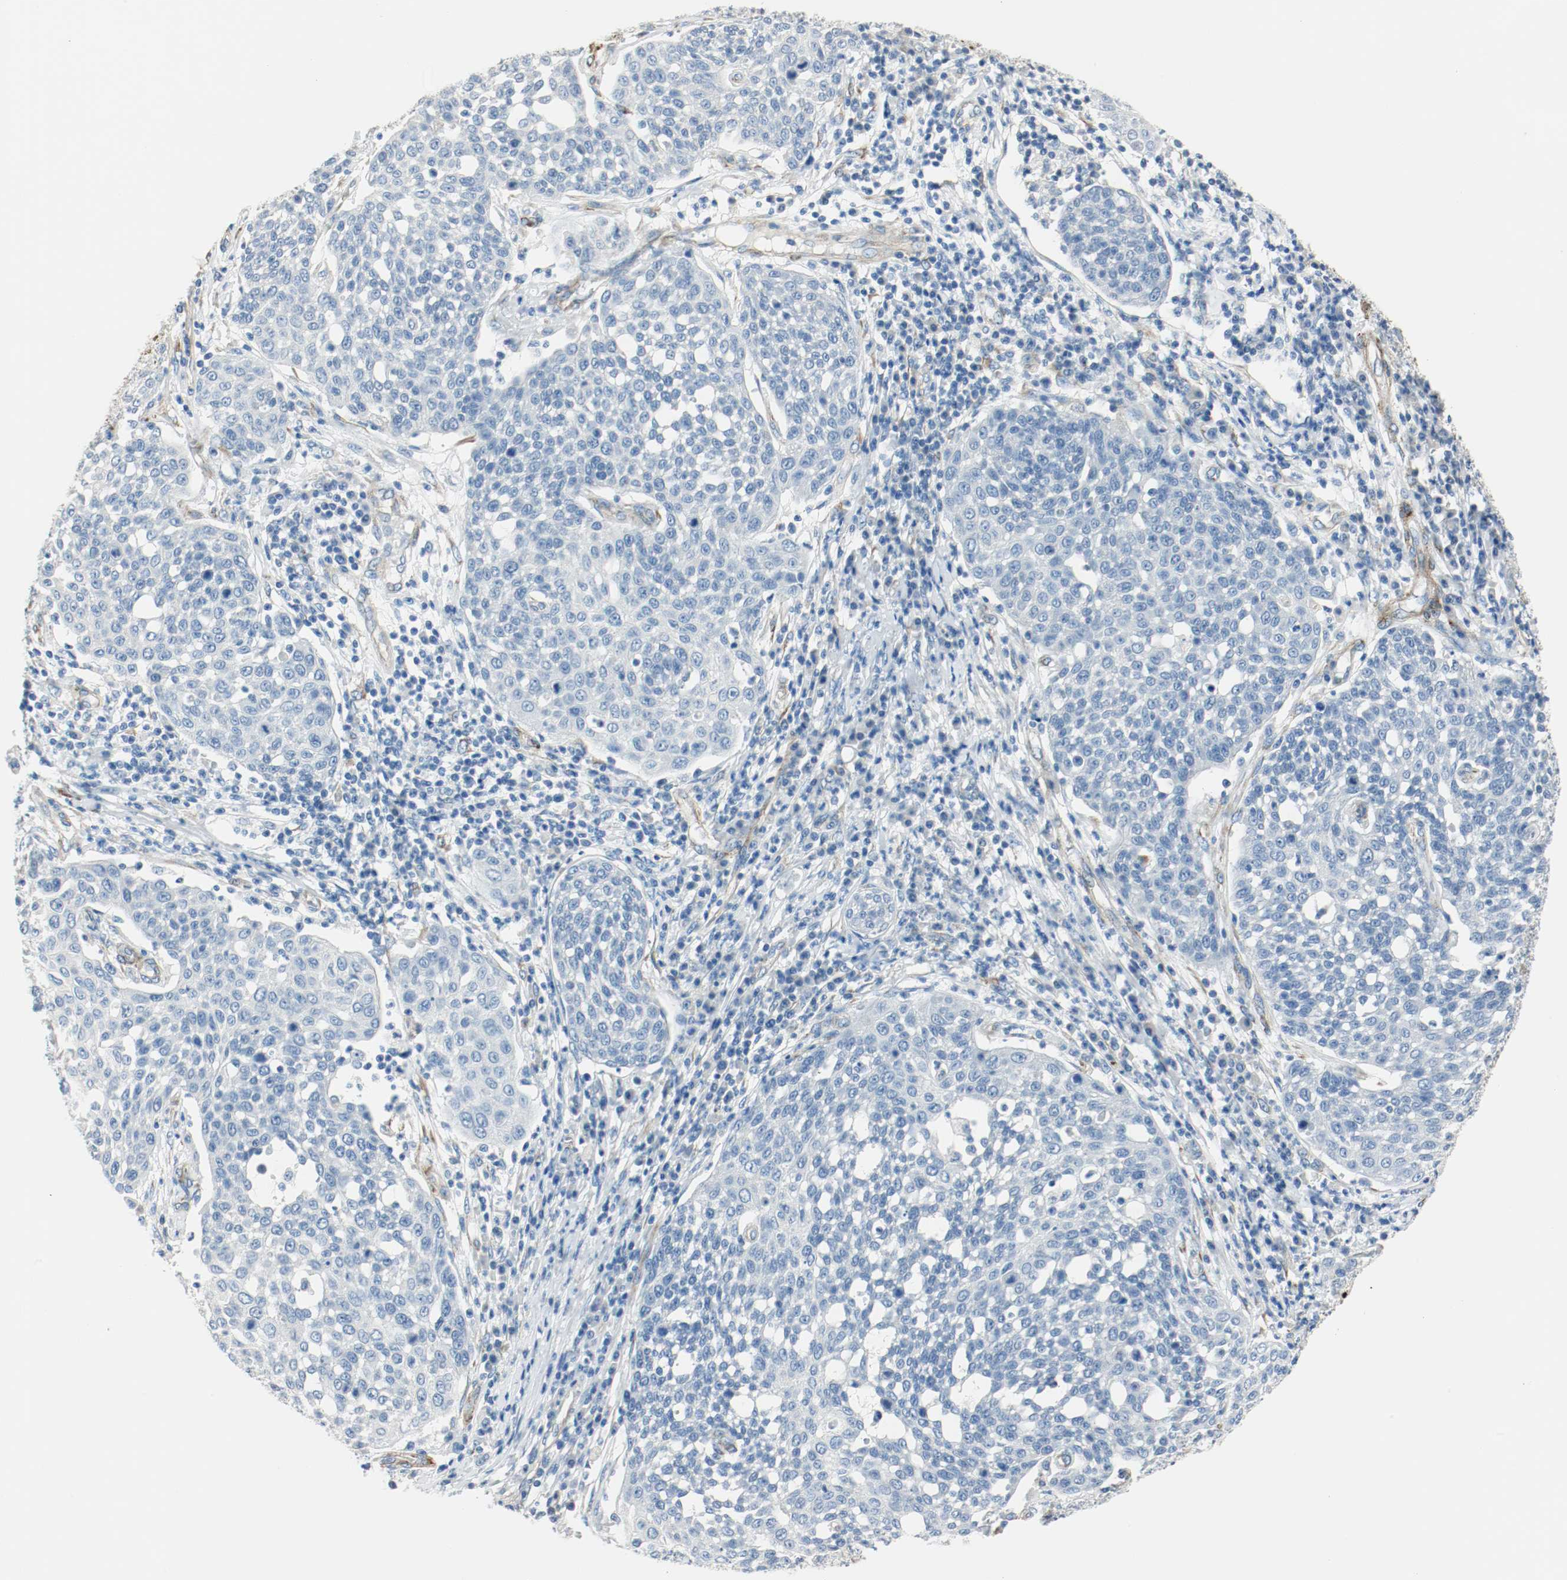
{"staining": {"intensity": "negative", "quantity": "none", "location": "none"}, "tissue": "cervical cancer", "cell_type": "Tumor cells", "image_type": "cancer", "snomed": [{"axis": "morphology", "description": "Squamous cell carcinoma, NOS"}, {"axis": "topography", "description": "Cervix"}], "caption": "Protein analysis of cervical cancer (squamous cell carcinoma) exhibits no significant positivity in tumor cells.", "gene": "LAMB1", "patient": {"sex": "female", "age": 34}}